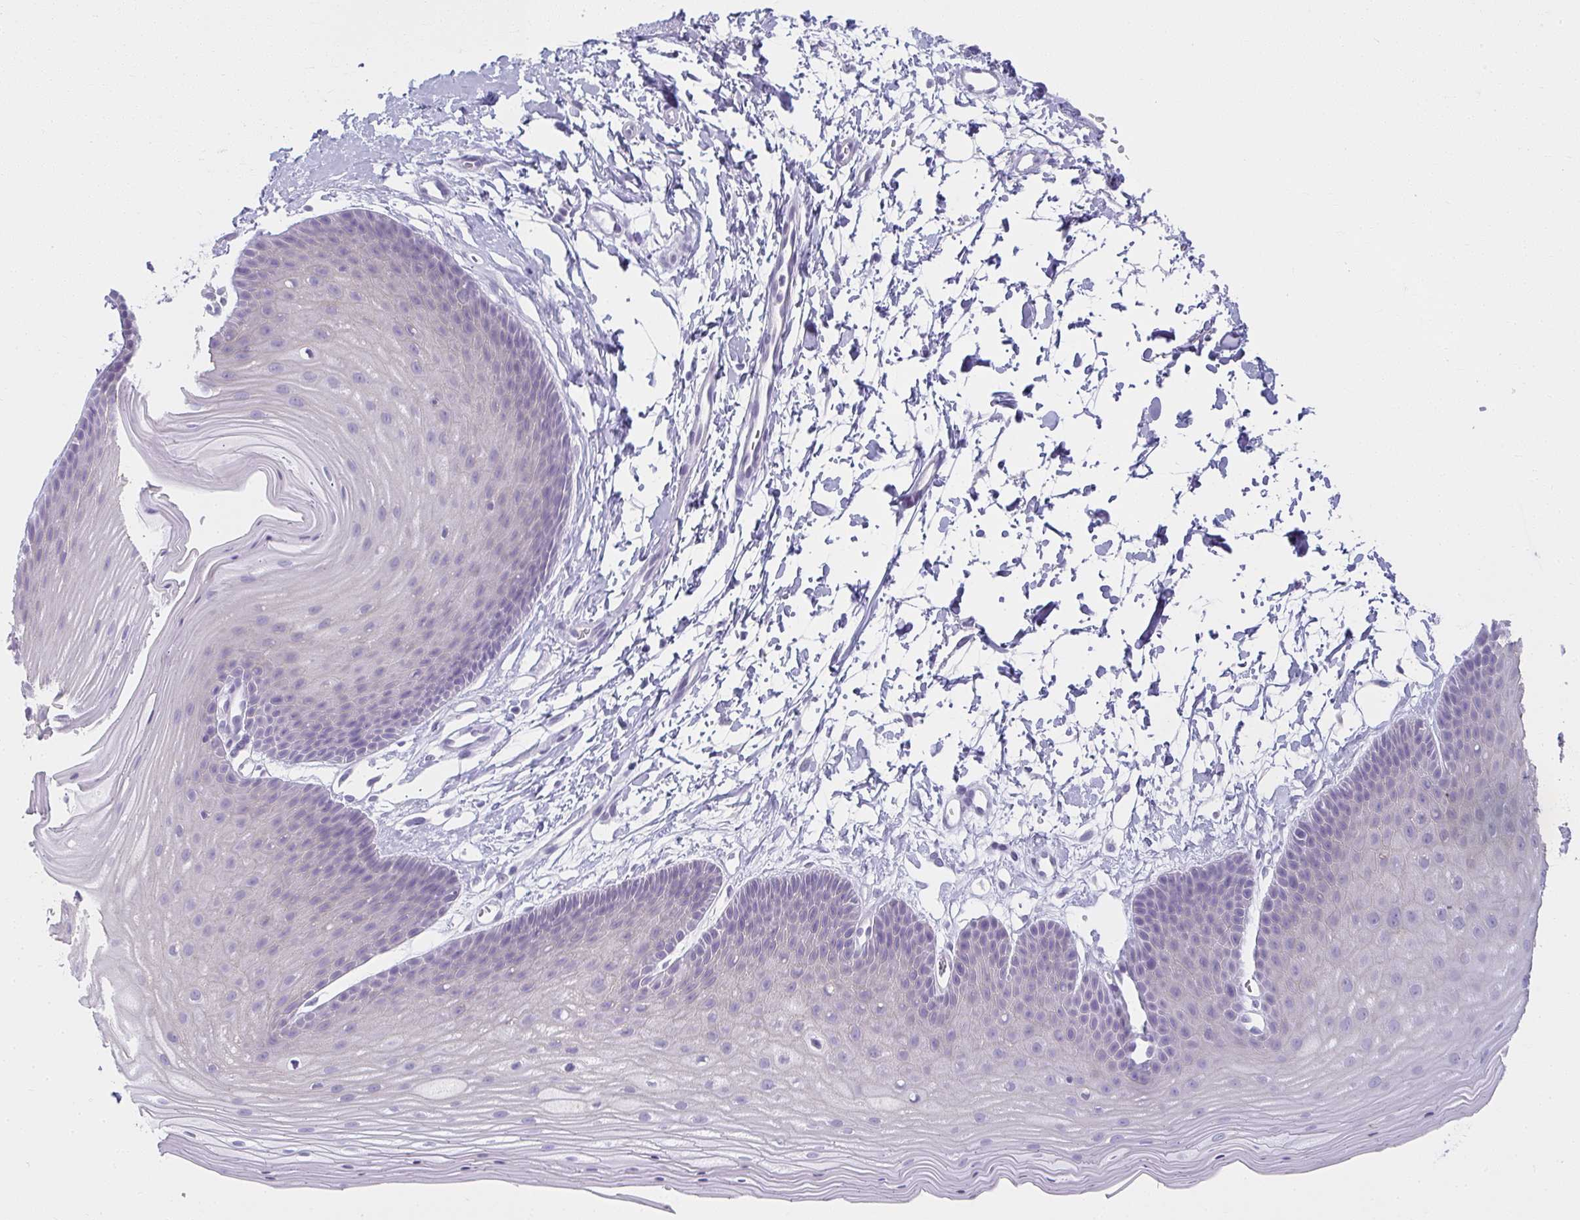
{"staining": {"intensity": "negative", "quantity": "none", "location": "none"}, "tissue": "skin", "cell_type": "Epidermal cells", "image_type": "normal", "snomed": [{"axis": "morphology", "description": "Normal tissue, NOS"}, {"axis": "topography", "description": "Anal"}], "caption": "Skin was stained to show a protein in brown. There is no significant expression in epidermal cells. (DAB (3,3'-diaminobenzidine) IHC, high magnification).", "gene": "MOBP", "patient": {"sex": "male", "age": 53}}